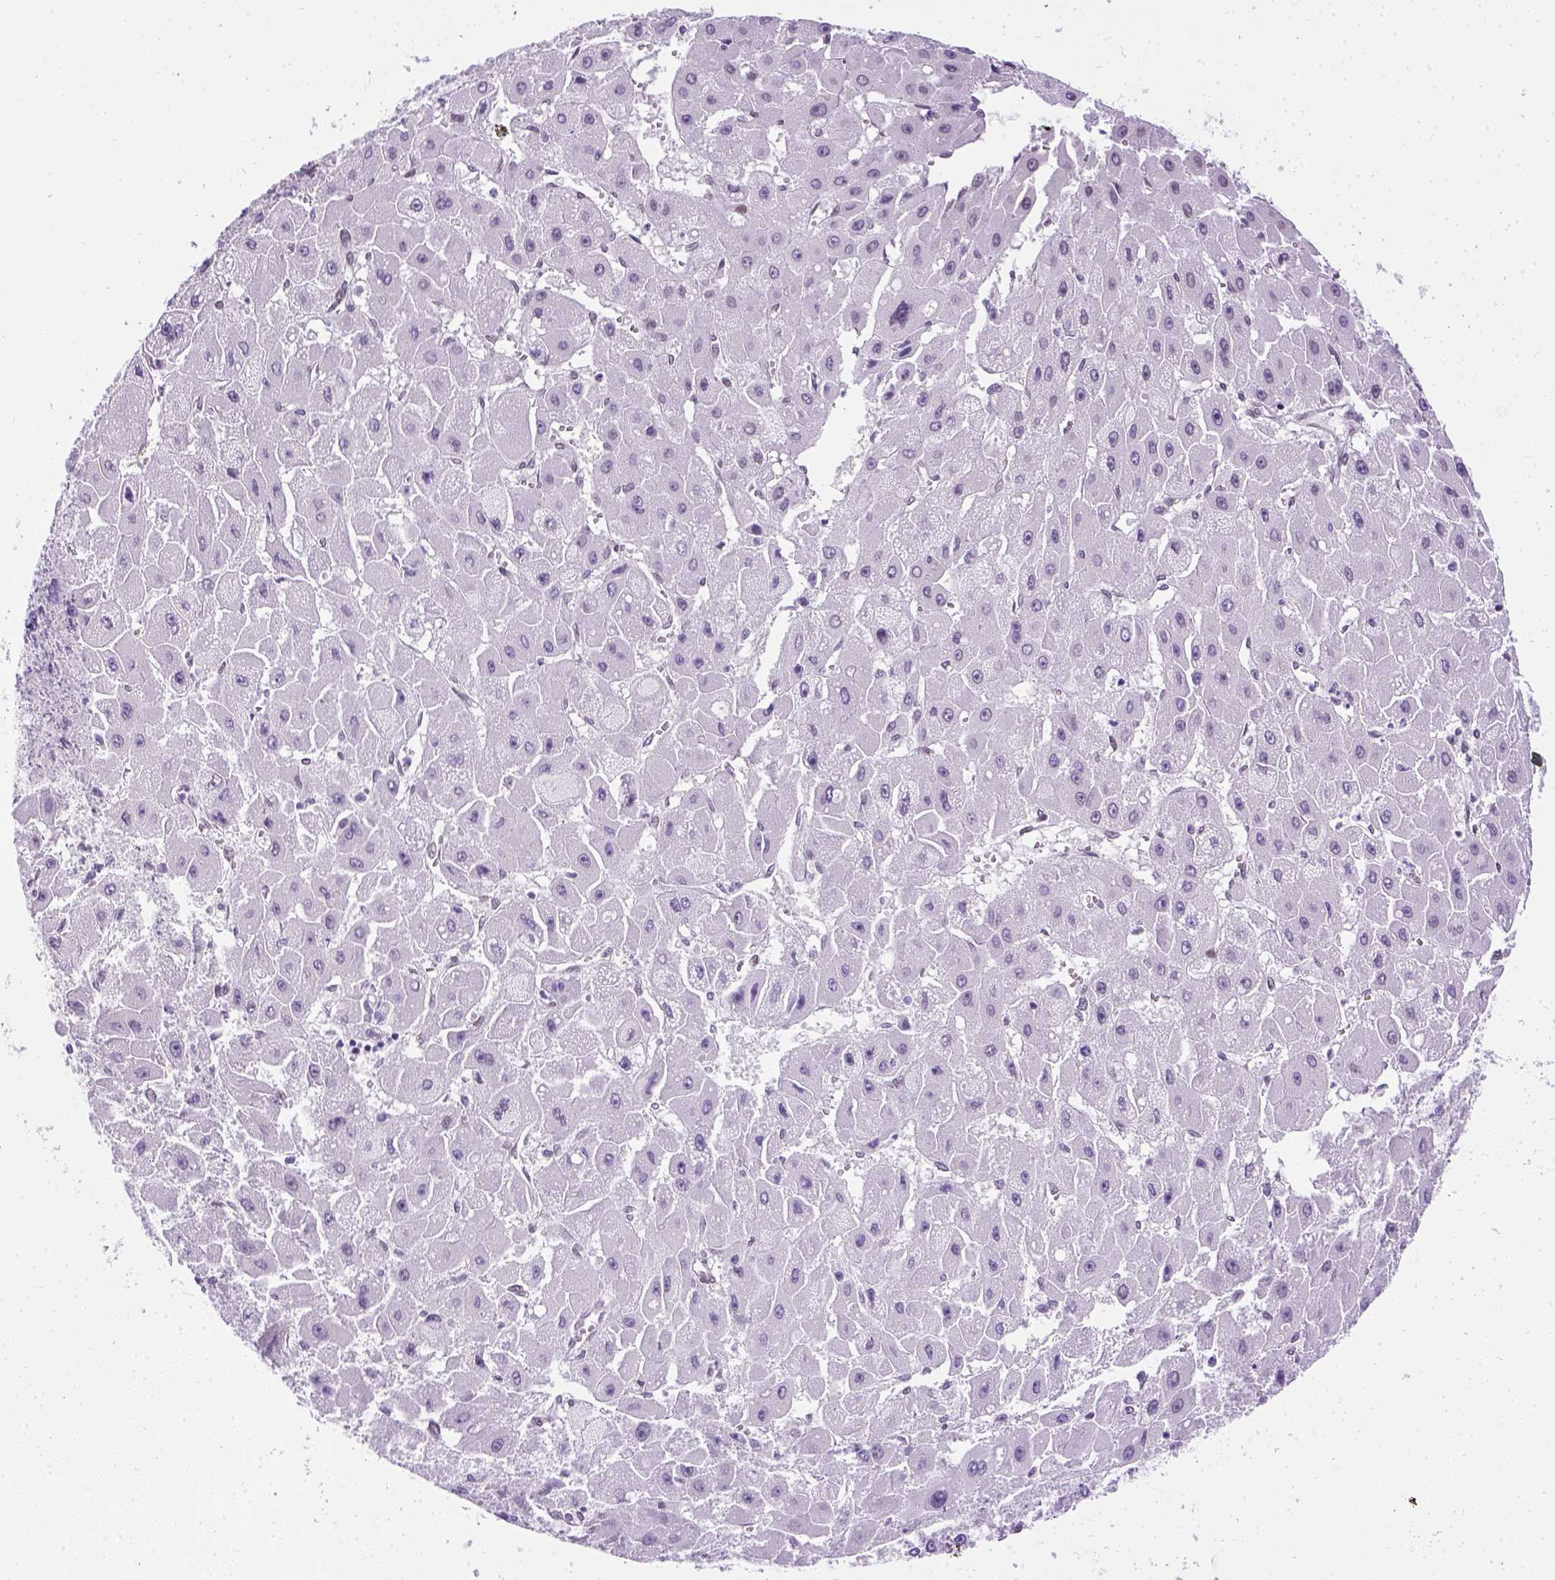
{"staining": {"intensity": "negative", "quantity": "none", "location": "none"}, "tissue": "liver cancer", "cell_type": "Tumor cells", "image_type": "cancer", "snomed": [{"axis": "morphology", "description": "Carcinoma, Hepatocellular, NOS"}, {"axis": "topography", "description": "Liver"}], "caption": "Immunohistochemical staining of human liver cancer displays no significant expression in tumor cells.", "gene": "FAM184B", "patient": {"sex": "female", "age": 25}}